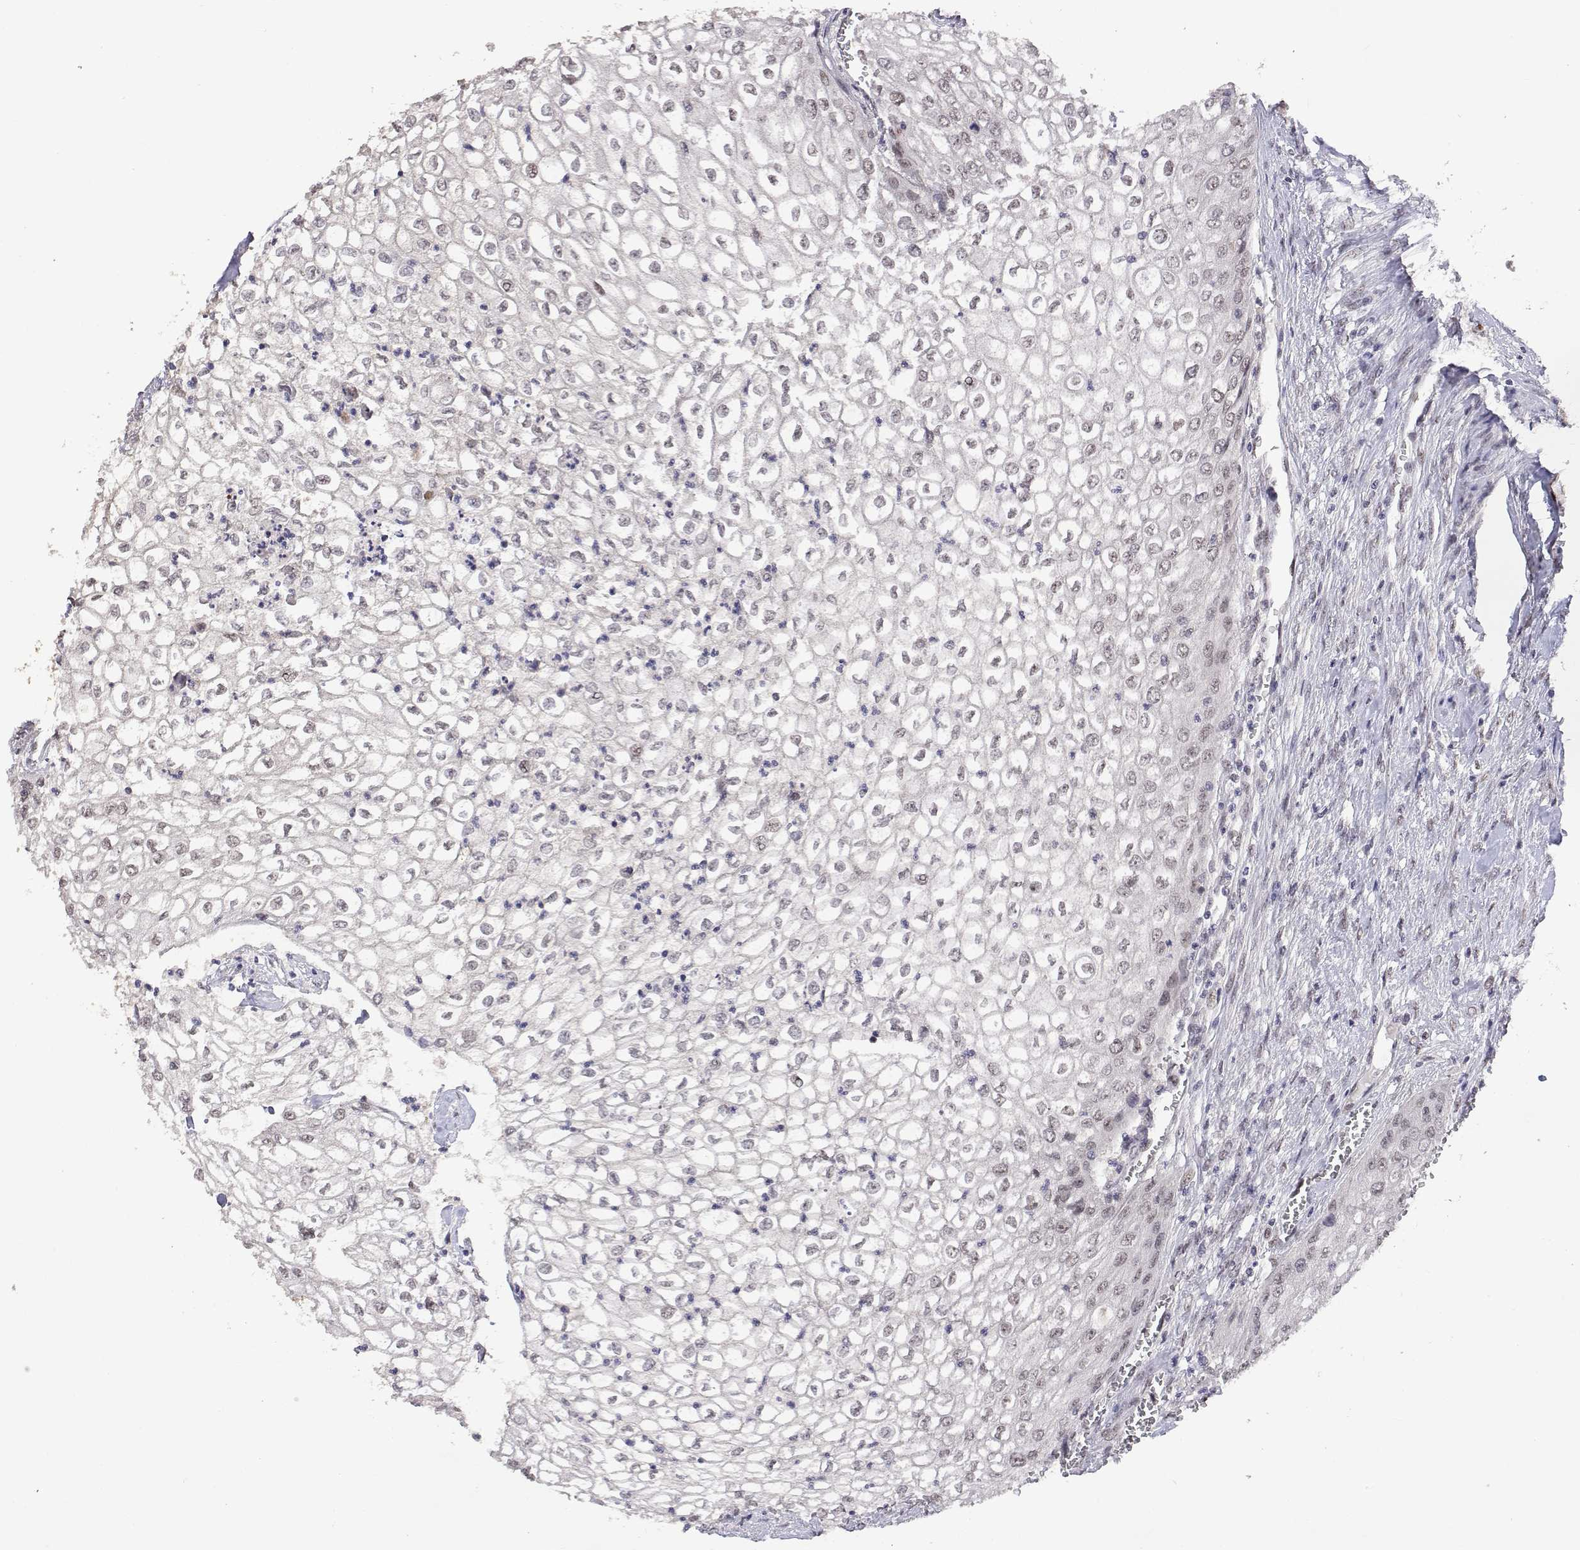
{"staining": {"intensity": "weak", "quantity": "<25%", "location": "nuclear"}, "tissue": "urothelial cancer", "cell_type": "Tumor cells", "image_type": "cancer", "snomed": [{"axis": "morphology", "description": "Urothelial carcinoma, High grade"}, {"axis": "topography", "description": "Urinary bladder"}], "caption": "Tumor cells show no significant protein staining in urothelial carcinoma (high-grade). (Immunohistochemistry (ihc), brightfield microscopy, high magnification).", "gene": "HNRNPA0", "patient": {"sex": "male", "age": 62}}